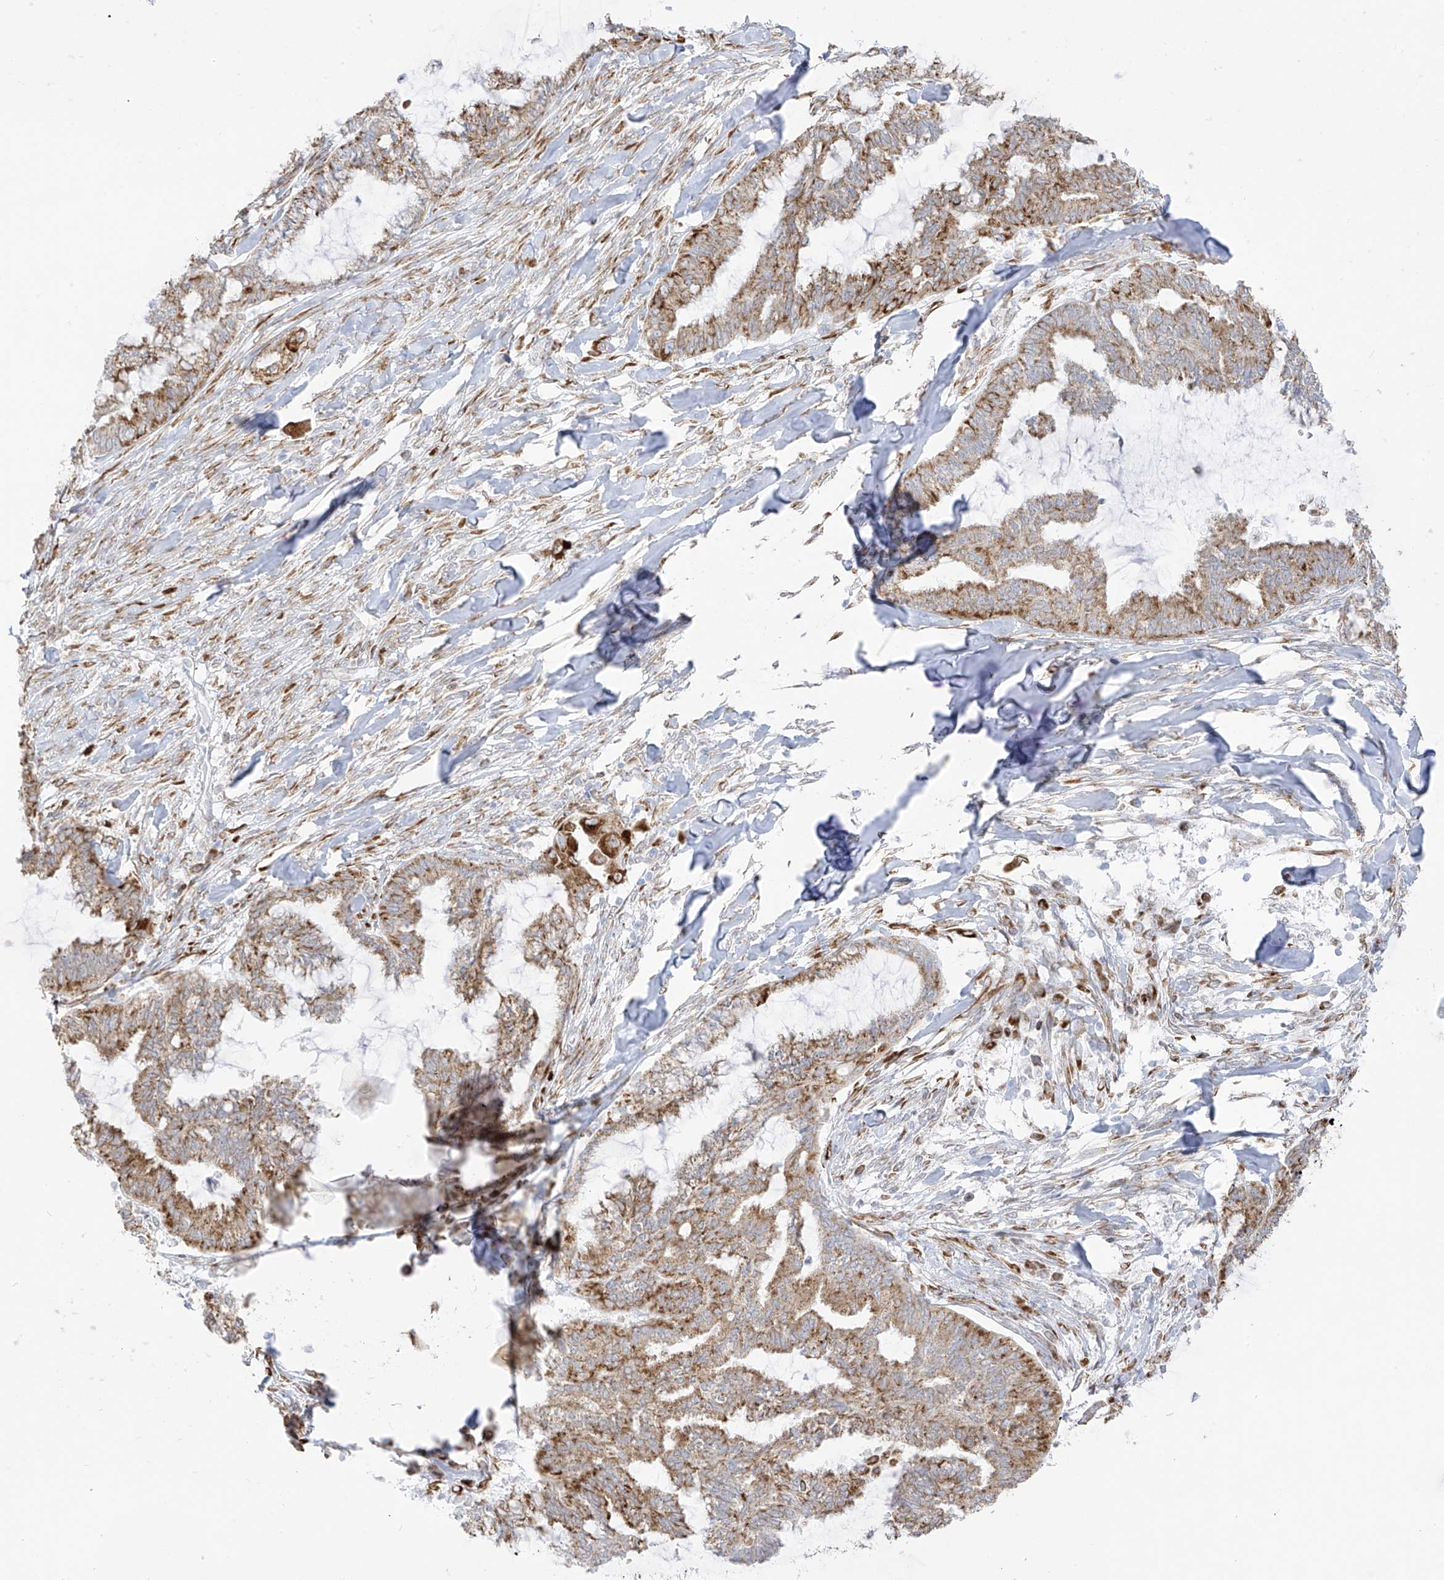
{"staining": {"intensity": "moderate", "quantity": ">75%", "location": "cytoplasmic/membranous"}, "tissue": "endometrial cancer", "cell_type": "Tumor cells", "image_type": "cancer", "snomed": [{"axis": "morphology", "description": "Adenocarcinoma, NOS"}, {"axis": "topography", "description": "Endometrium"}], "caption": "Immunohistochemical staining of human adenocarcinoma (endometrial) displays medium levels of moderate cytoplasmic/membranous protein staining in approximately >75% of tumor cells.", "gene": "LRRC59", "patient": {"sex": "female", "age": 86}}